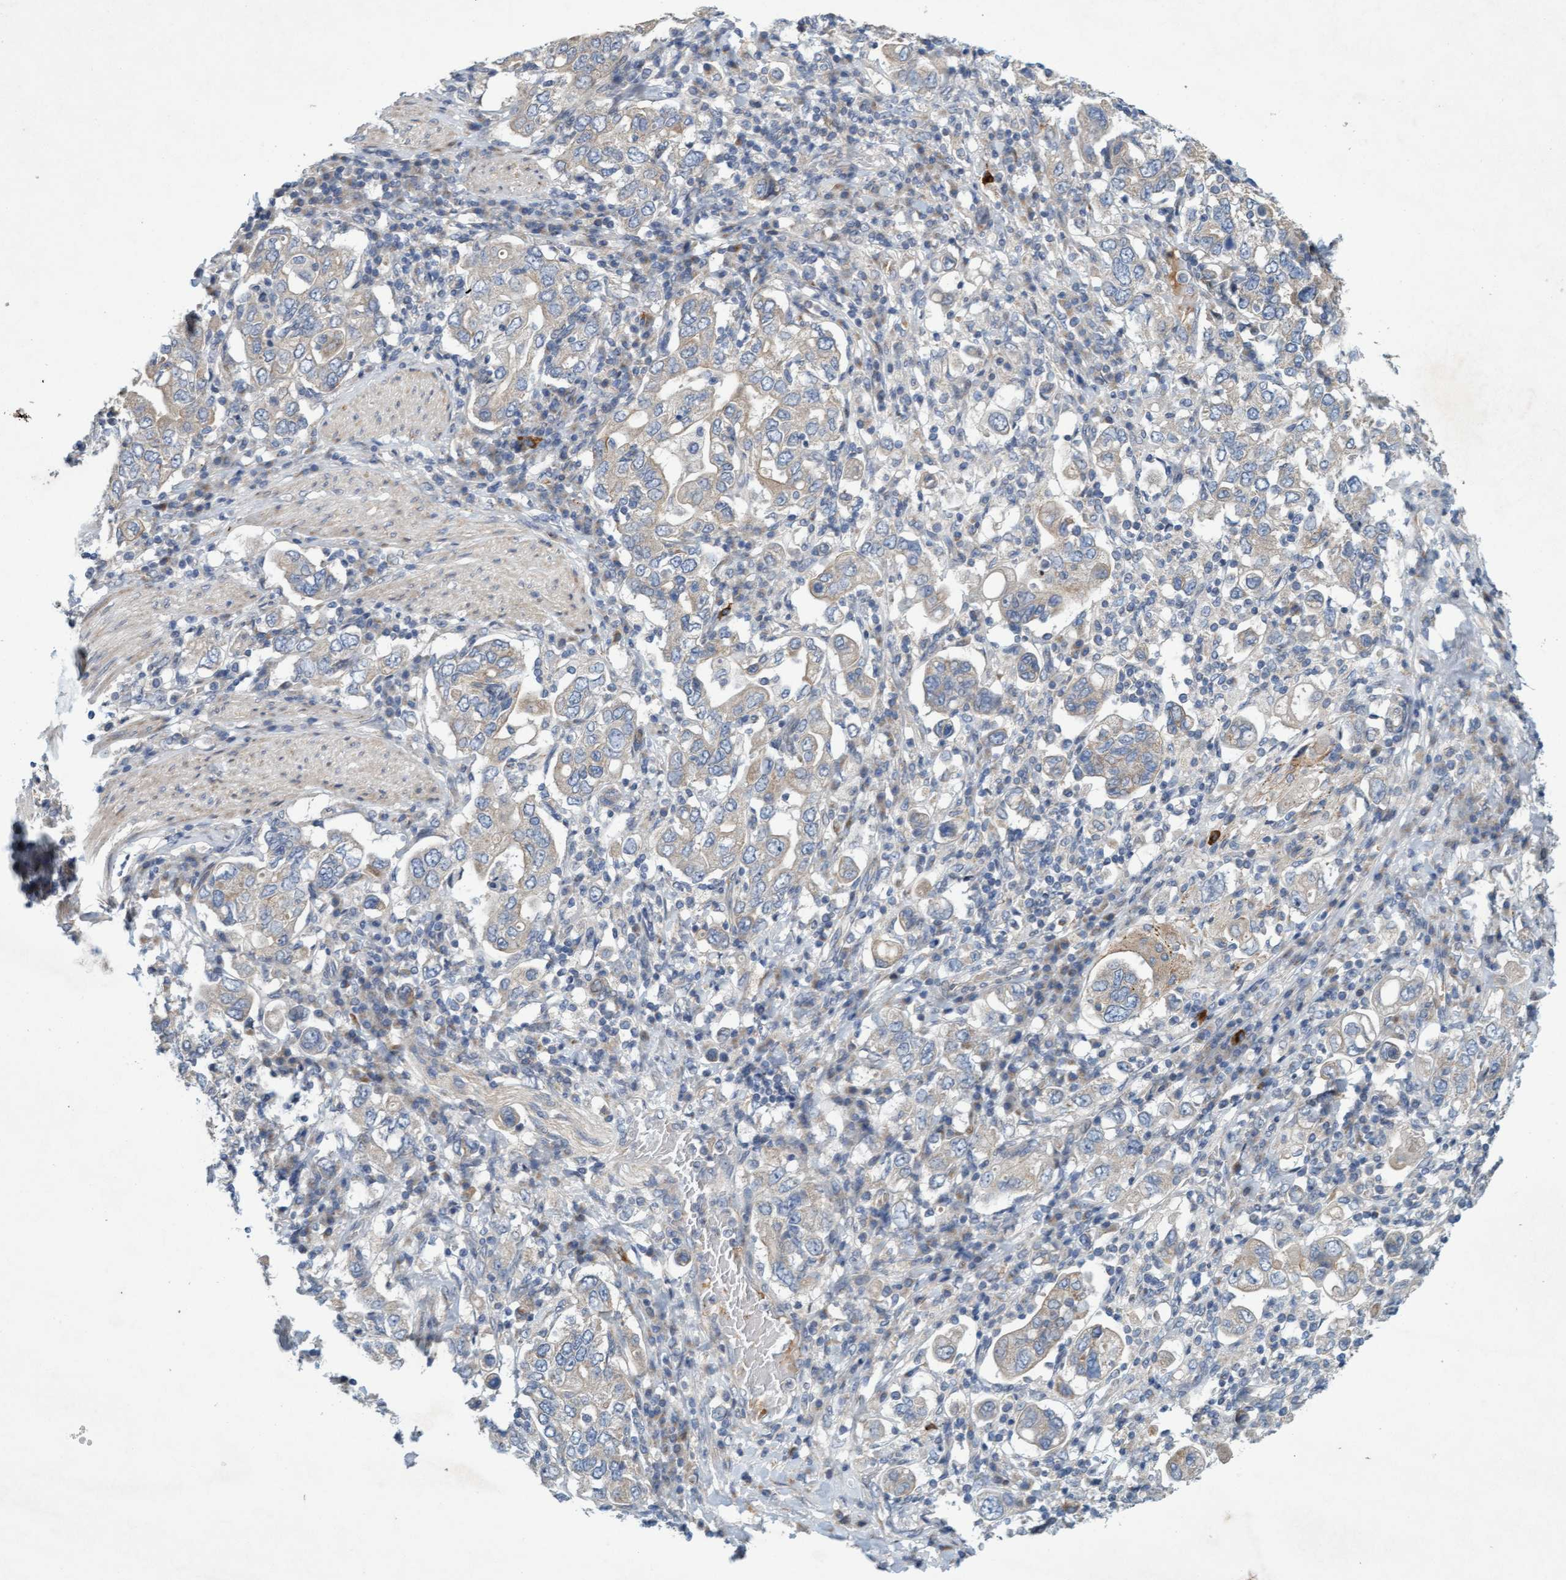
{"staining": {"intensity": "weak", "quantity": "<25%", "location": "cytoplasmic/membranous"}, "tissue": "stomach cancer", "cell_type": "Tumor cells", "image_type": "cancer", "snomed": [{"axis": "morphology", "description": "Adenocarcinoma, NOS"}, {"axis": "topography", "description": "Stomach, upper"}], "caption": "An immunohistochemistry (IHC) image of adenocarcinoma (stomach) is shown. There is no staining in tumor cells of adenocarcinoma (stomach).", "gene": "DDHD2", "patient": {"sex": "male", "age": 62}}